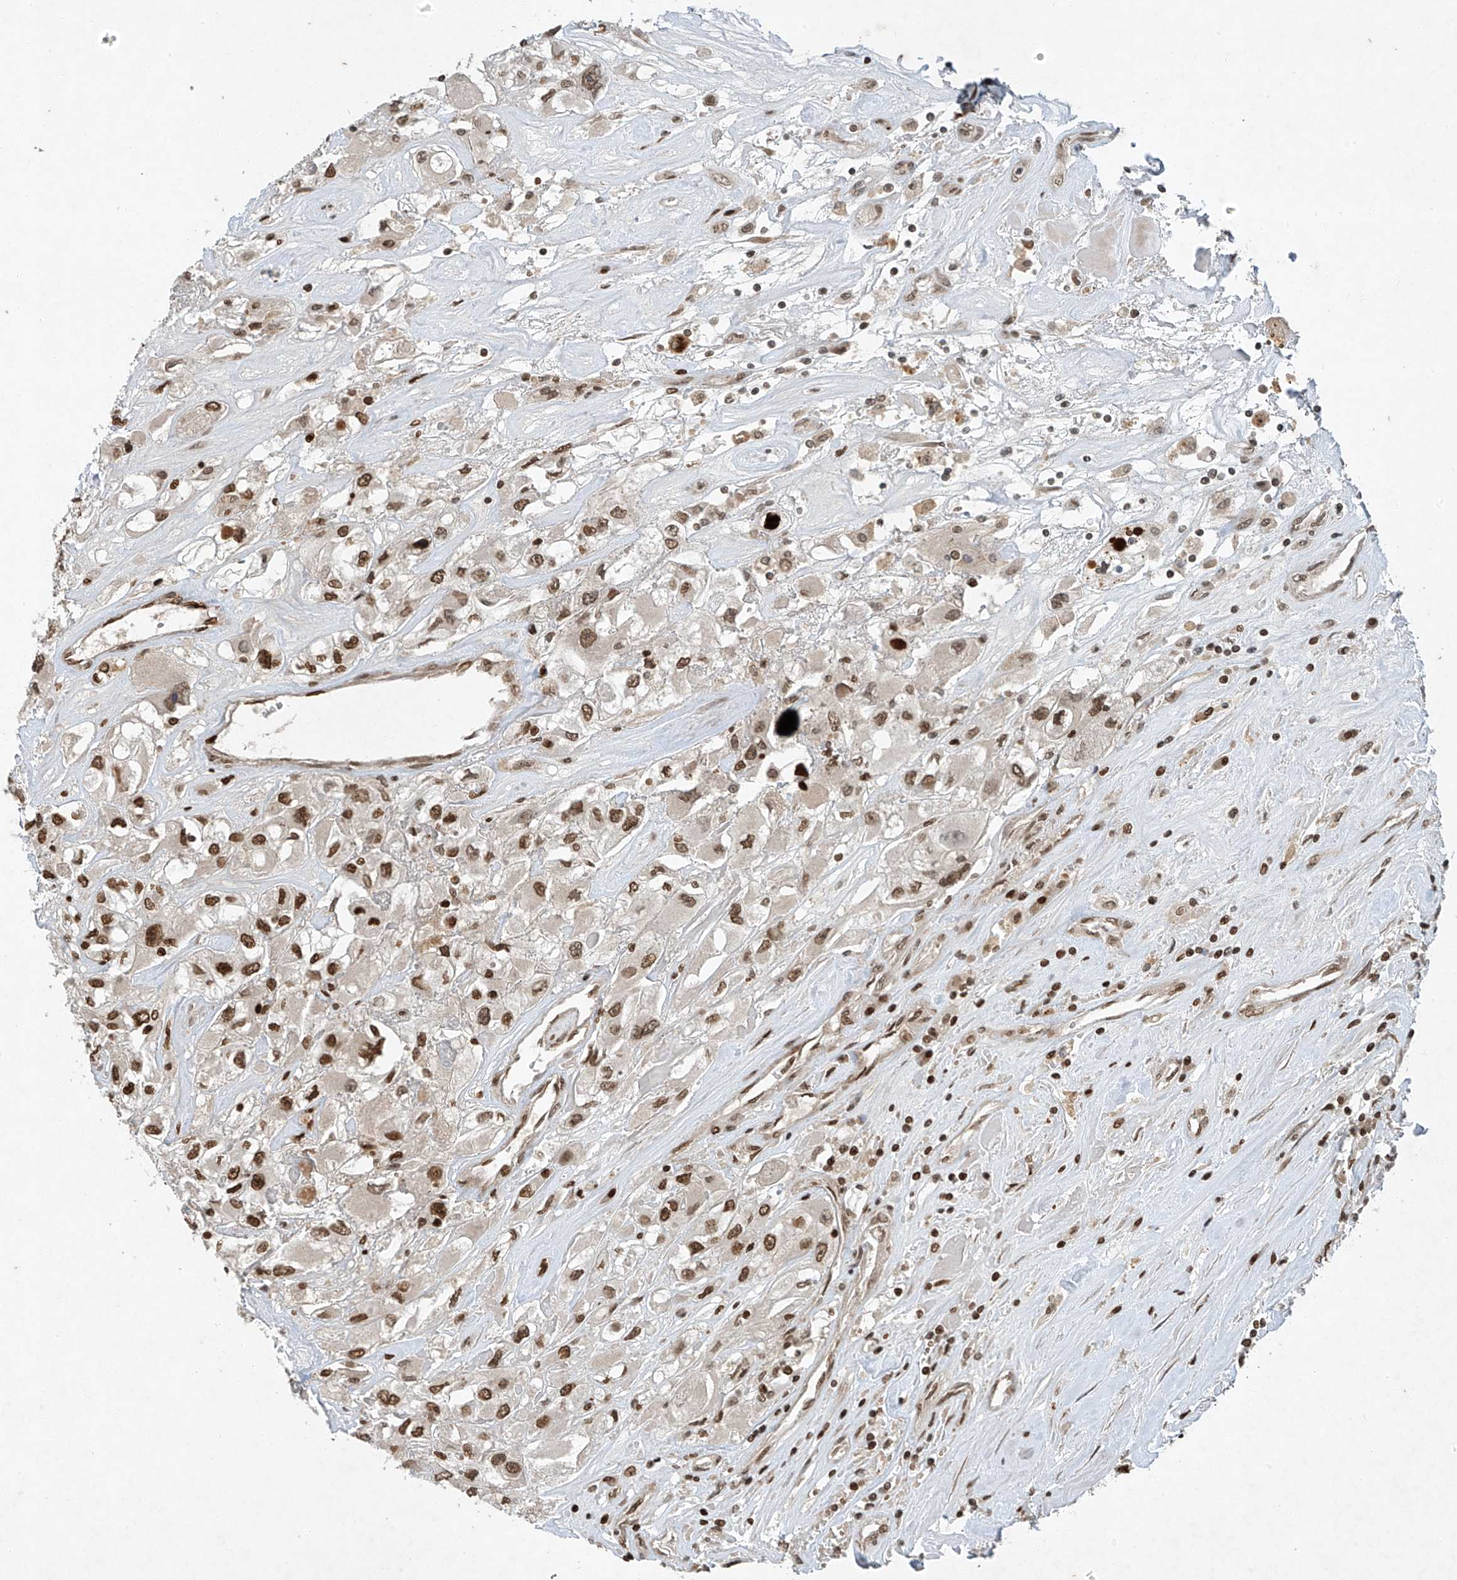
{"staining": {"intensity": "moderate", "quantity": ">75%", "location": "nuclear"}, "tissue": "renal cancer", "cell_type": "Tumor cells", "image_type": "cancer", "snomed": [{"axis": "morphology", "description": "Adenocarcinoma, NOS"}, {"axis": "topography", "description": "Kidney"}], "caption": "A medium amount of moderate nuclear staining is seen in about >75% of tumor cells in renal cancer (adenocarcinoma) tissue.", "gene": "TAF8", "patient": {"sex": "female", "age": 52}}